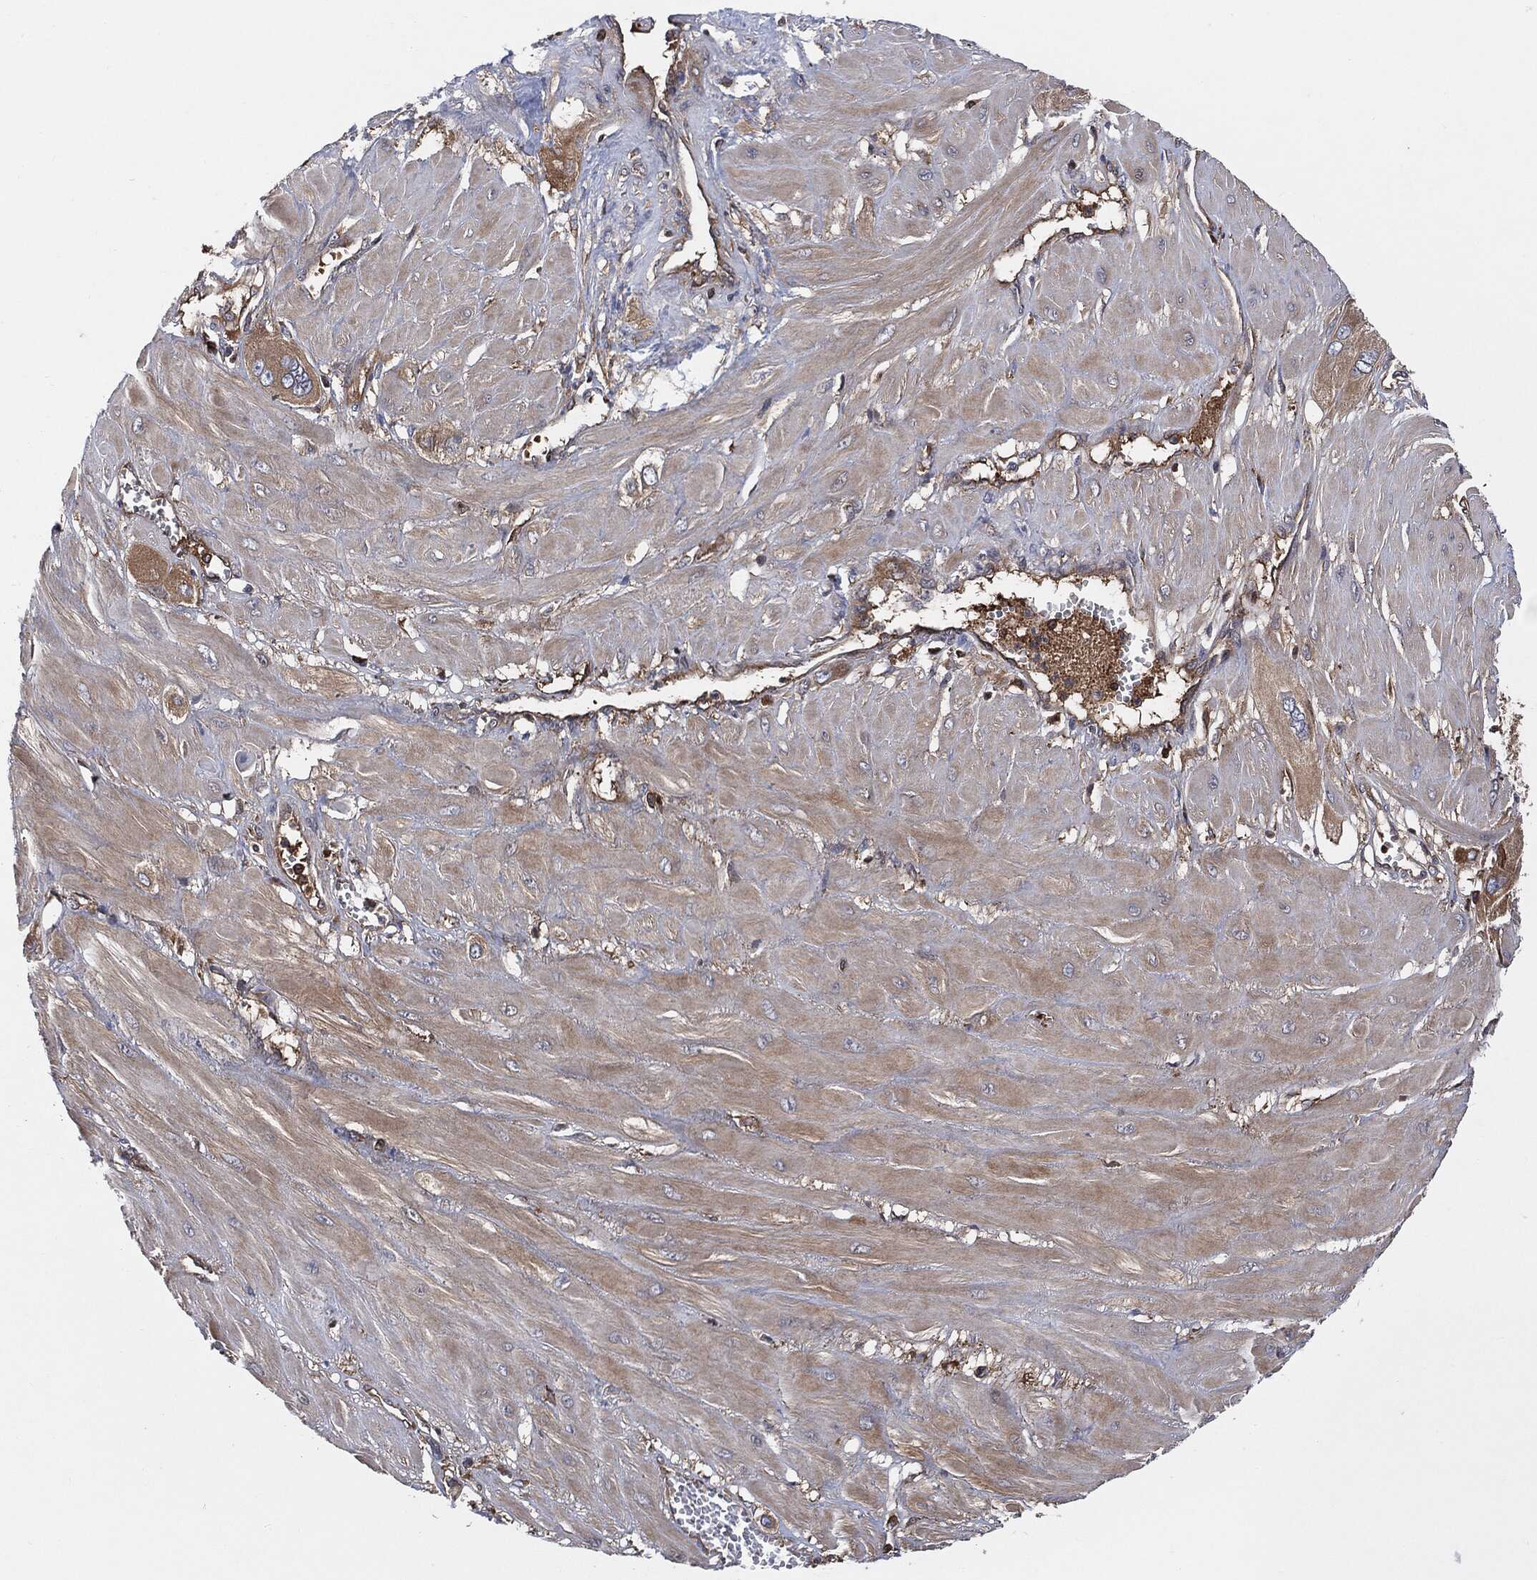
{"staining": {"intensity": "weak", "quantity": ">75%", "location": "cytoplasmic/membranous"}, "tissue": "cervical cancer", "cell_type": "Tumor cells", "image_type": "cancer", "snomed": [{"axis": "morphology", "description": "Squamous cell carcinoma, NOS"}, {"axis": "topography", "description": "Cervix"}], "caption": "Squamous cell carcinoma (cervical) was stained to show a protein in brown. There is low levels of weak cytoplasmic/membranous positivity in approximately >75% of tumor cells.", "gene": "XPNPEP1", "patient": {"sex": "female", "age": 34}}